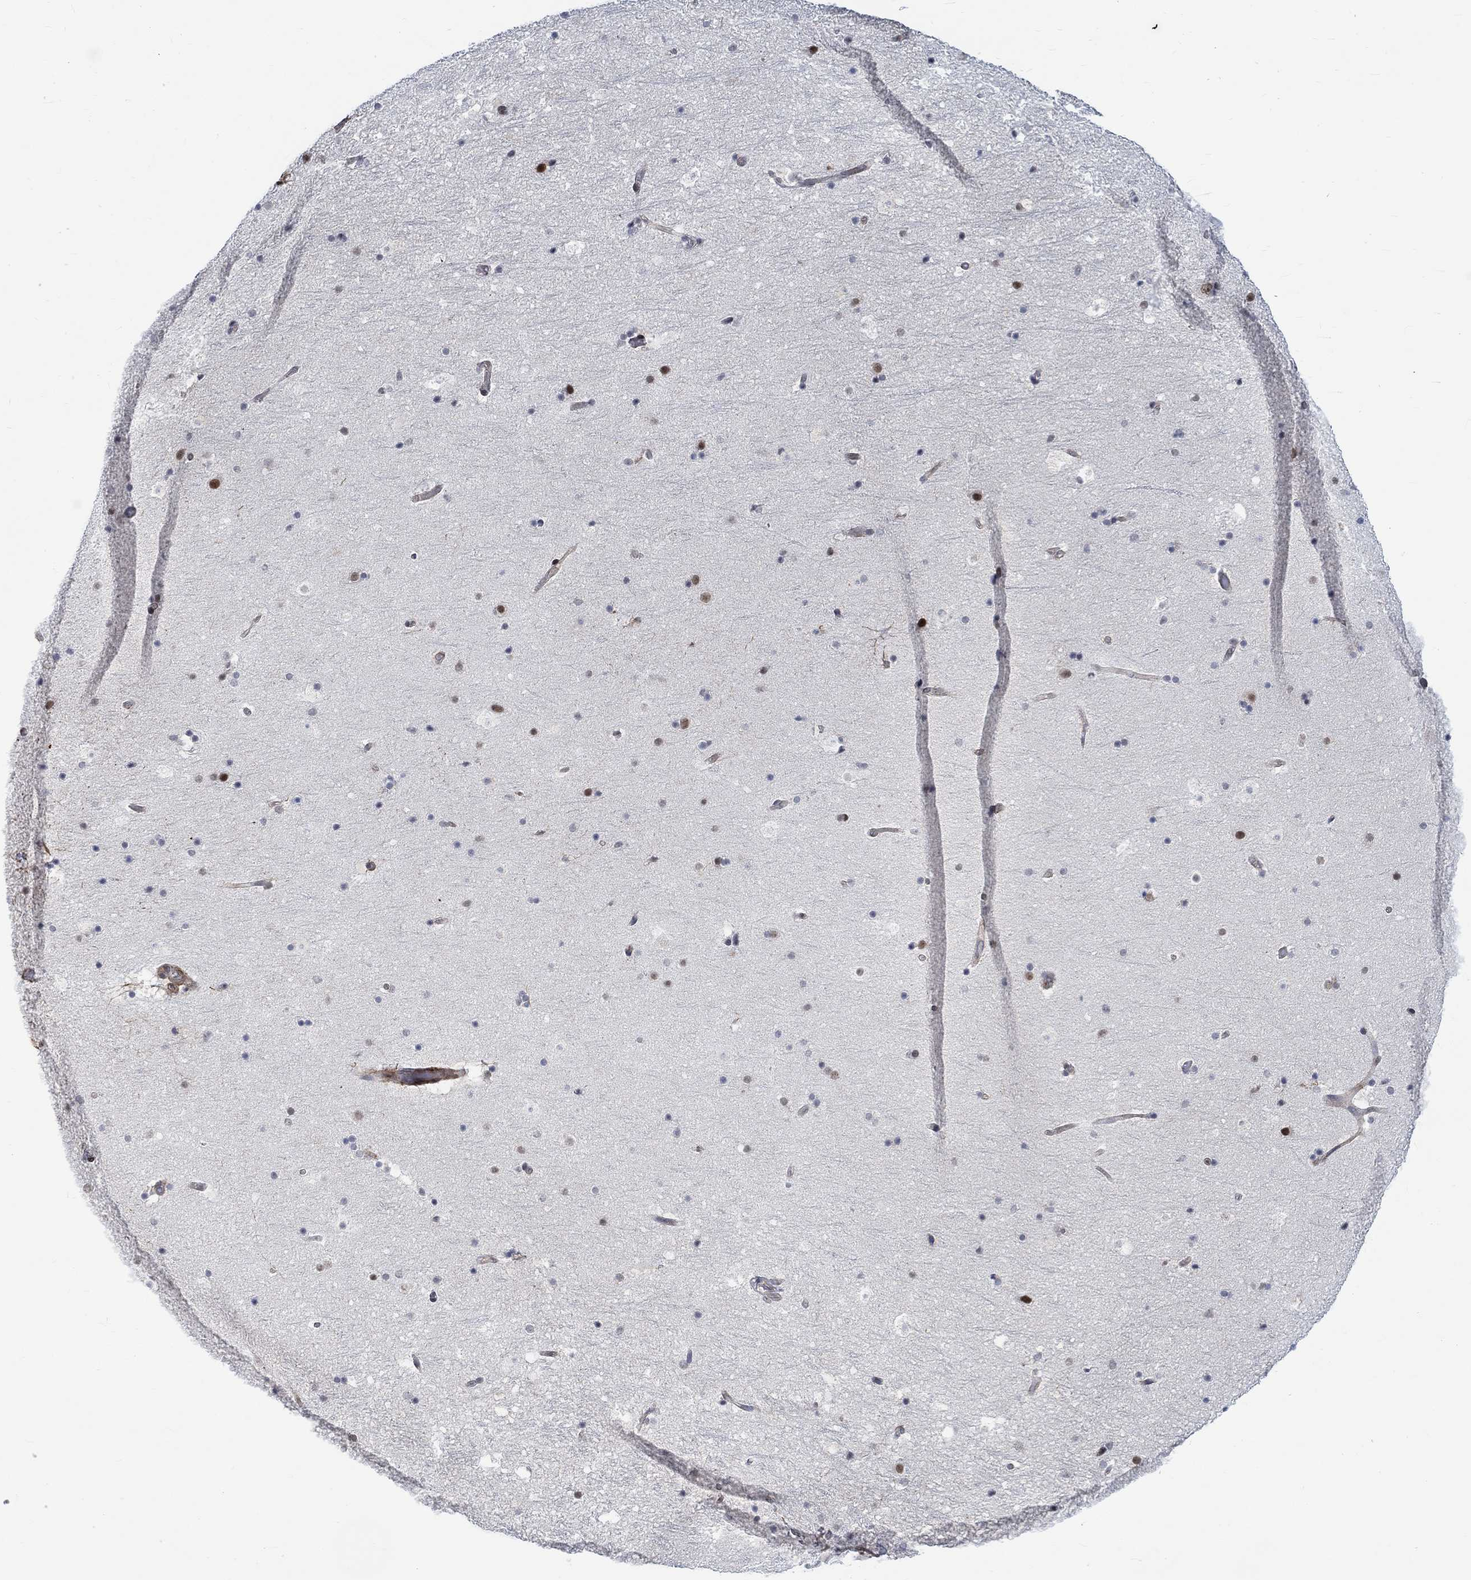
{"staining": {"intensity": "strong", "quantity": "<25%", "location": "nuclear"}, "tissue": "hippocampus", "cell_type": "Glial cells", "image_type": "normal", "snomed": [{"axis": "morphology", "description": "Normal tissue, NOS"}, {"axis": "topography", "description": "Hippocampus"}], "caption": "This histopathology image shows immunohistochemistry staining of unremarkable human hippocampus, with medium strong nuclear positivity in approximately <25% of glial cells.", "gene": "KCNH8", "patient": {"sex": "male", "age": 51}}